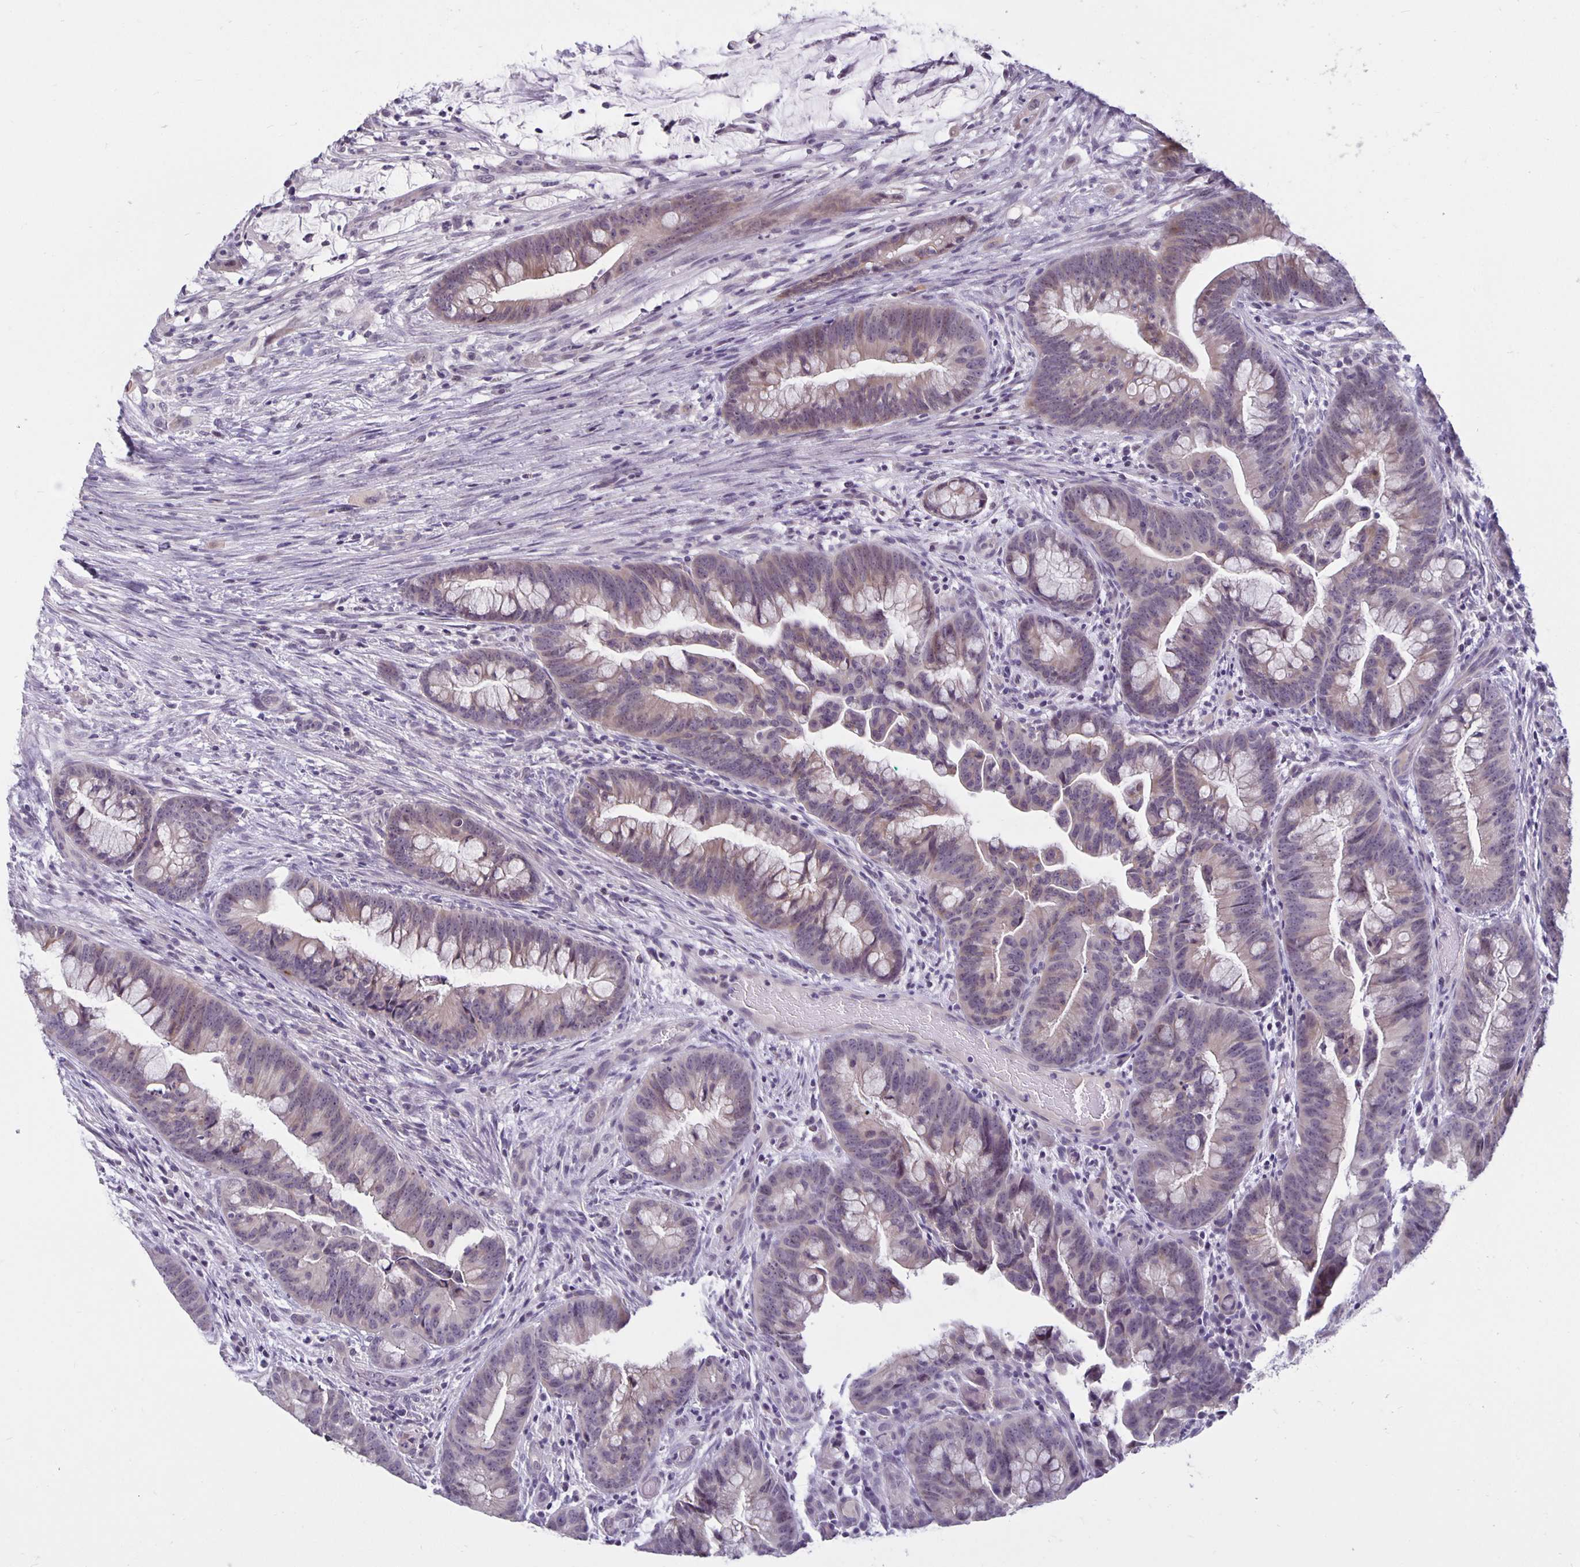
{"staining": {"intensity": "negative", "quantity": "none", "location": "none"}, "tissue": "colorectal cancer", "cell_type": "Tumor cells", "image_type": "cancer", "snomed": [{"axis": "morphology", "description": "Adenocarcinoma, NOS"}, {"axis": "topography", "description": "Colon"}], "caption": "Image shows no significant protein staining in tumor cells of colorectal cancer.", "gene": "ARVCF", "patient": {"sex": "male", "age": 62}}